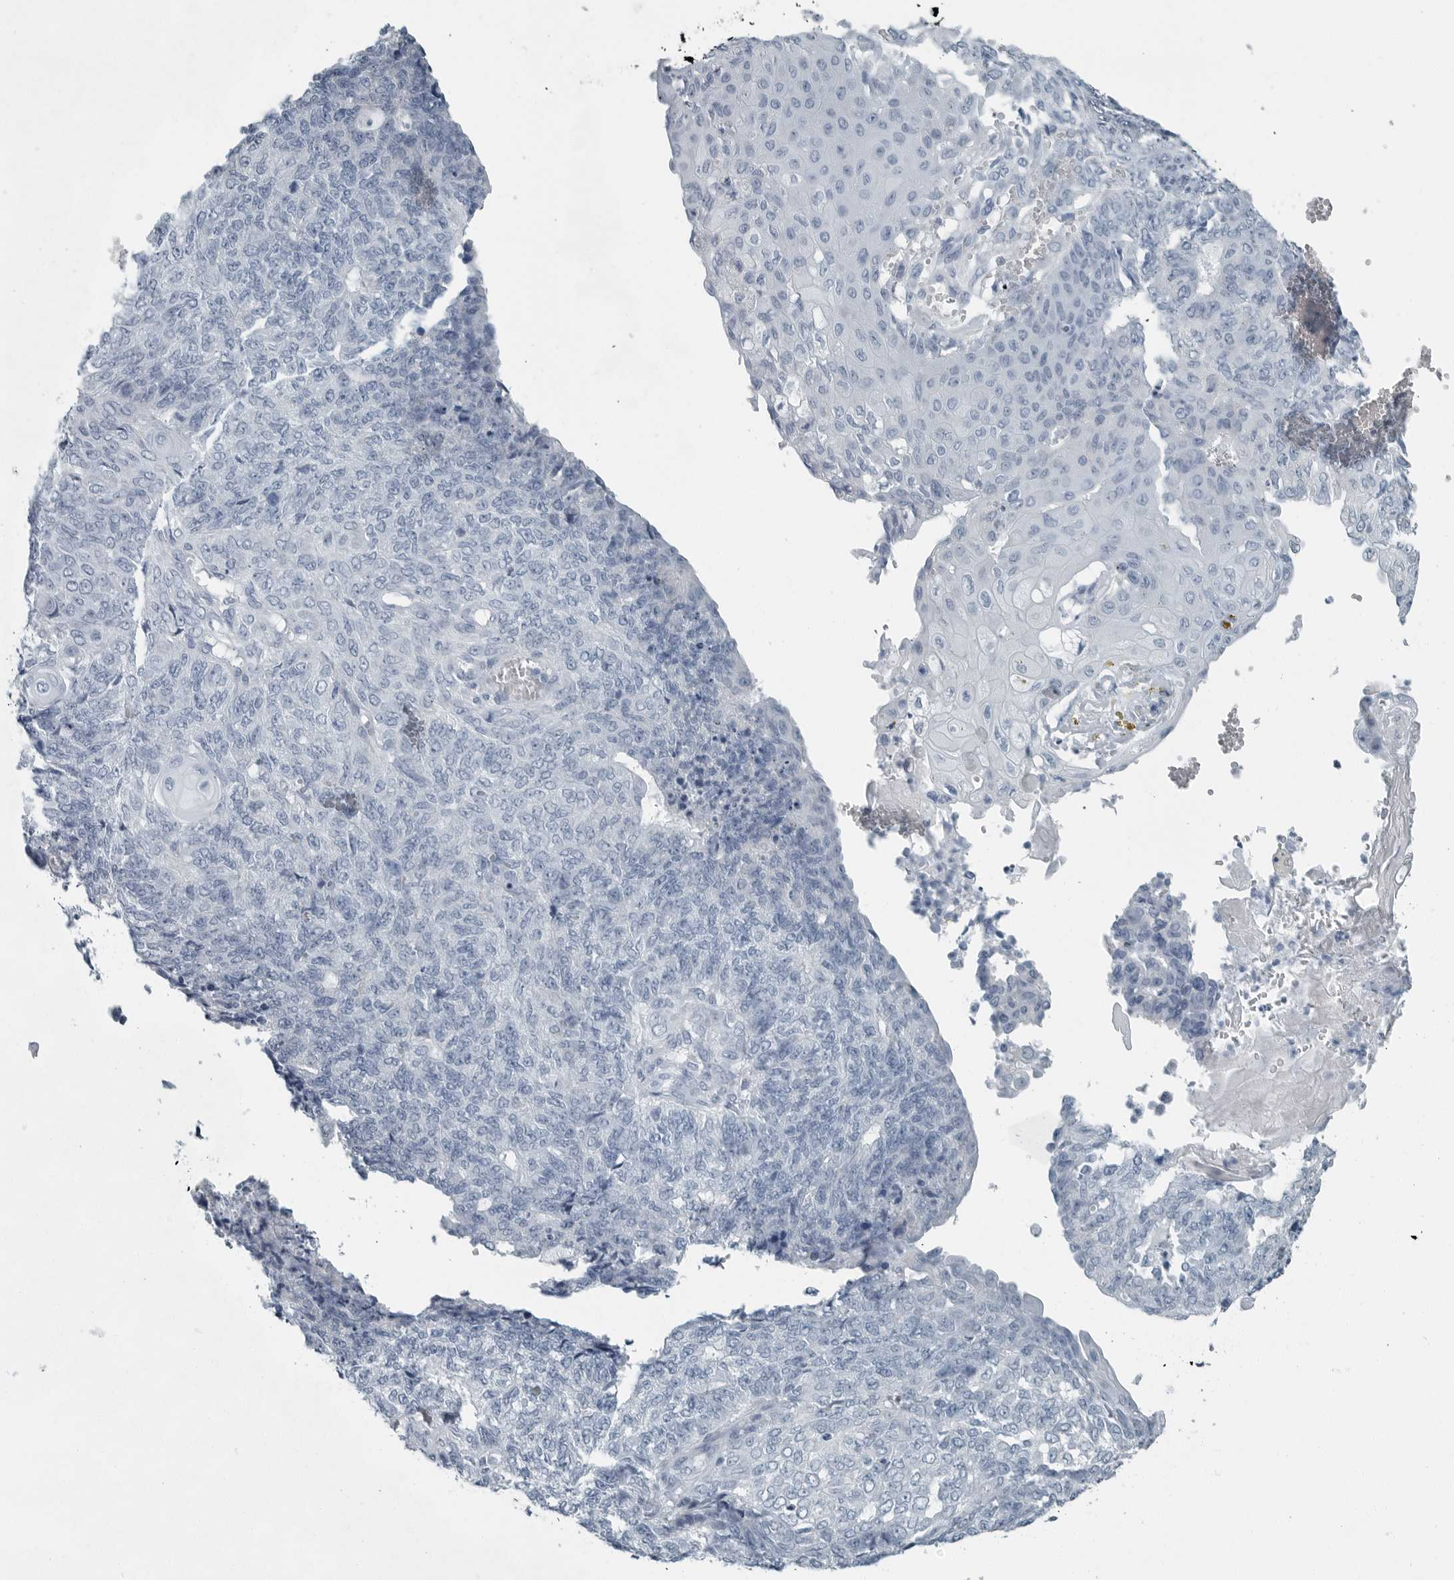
{"staining": {"intensity": "negative", "quantity": "none", "location": "none"}, "tissue": "endometrial cancer", "cell_type": "Tumor cells", "image_type": "cancer", "snomed": [{"axis": "morphology", "description": "Adenocarcinoma, NOS"}, {"axis": "topography", "description": "Endometrium"}], "caption": "An immunohistochemistry (IHC) photomicrograph of endometrial adenocarcinoma is shown. There is no staining in tumor cells of endometrial adenocarcinoma.", "gene": "ZPBP2", "patient": {"sex": "female", "age": 32}}